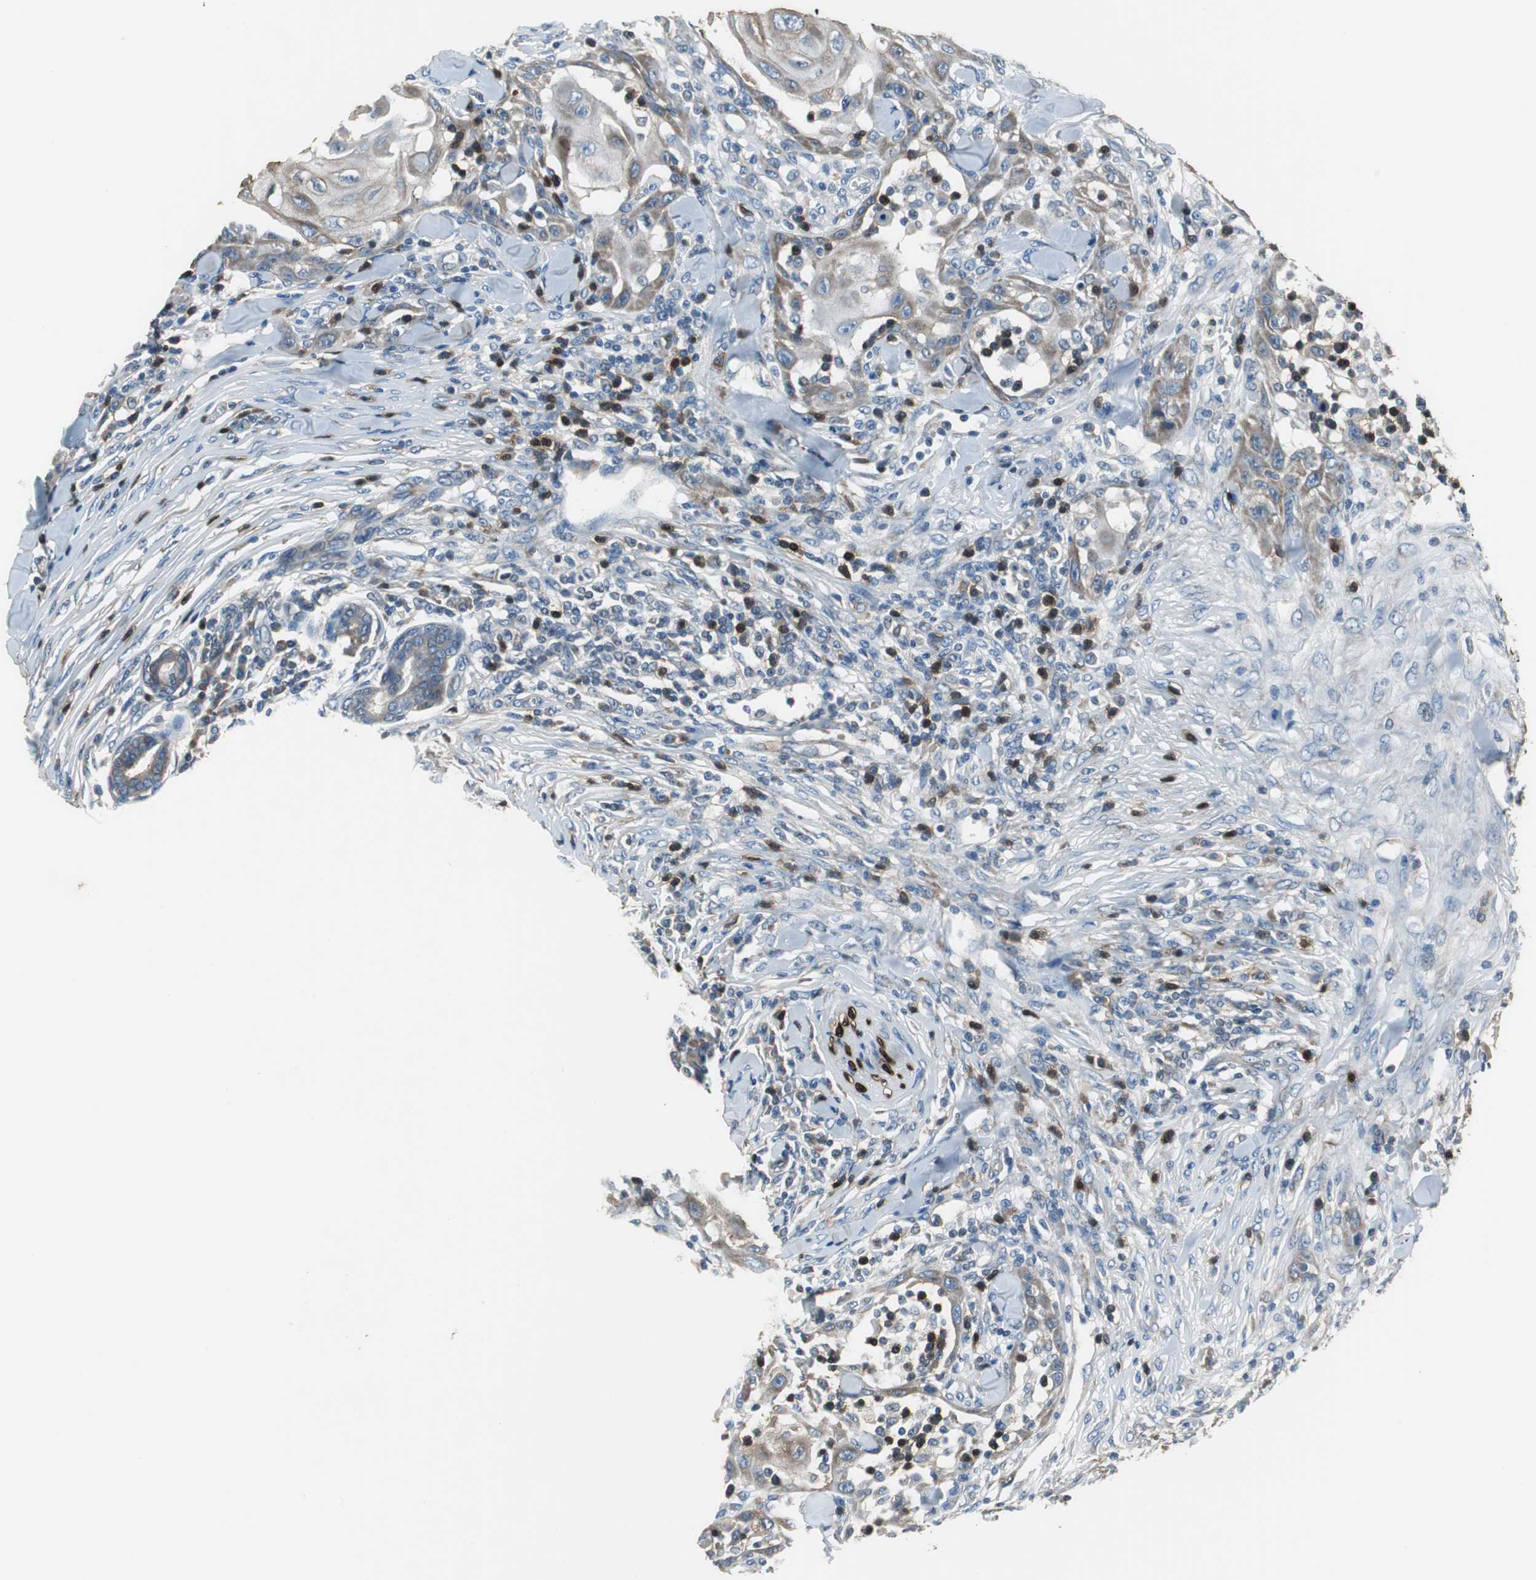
{"staining": {"intensity": "moderate", "quantity": ">75%", "location": "cytoplasmic/membranous"}, "tissue": "skin cancer", "cell_type": "Tumor cells", "image_type": "cancer", "snomed": [{"axis": "morphology", "description": "Squamous cell carcinoma, NOS"}, {"axis": "topography", "description": "Skin"}], "caption": "DAB (3,3'-diaminobenzidine) immunohistochemical staining of human squamous cell carcinoma (skin) displays moderate cytoplasmic/membranous protein staining in approximately >75% of tumor cells.", "gene": "PI4KB", "patient": {"sex": "male", "age": 24}}